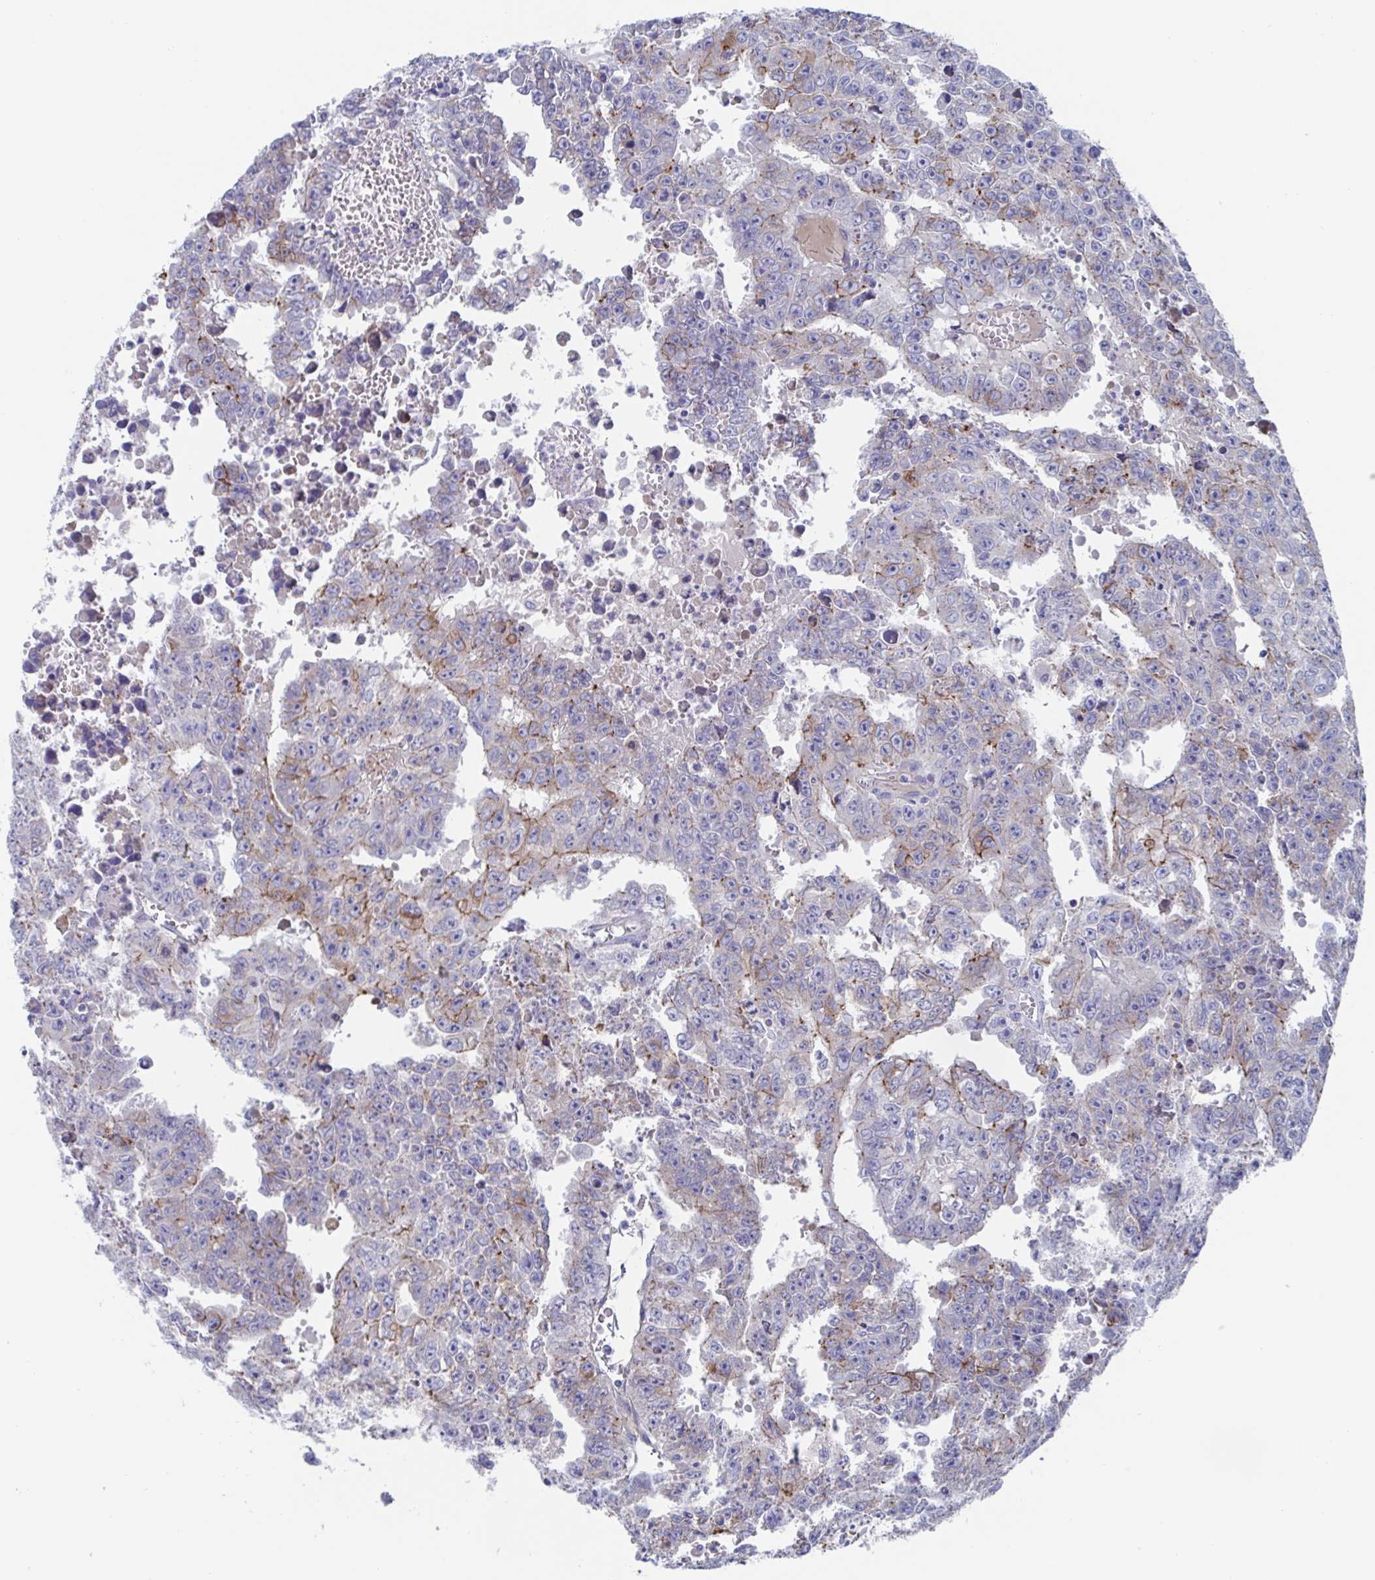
{"staining": {"intensity": "weak", "quantity": "<25%", "location": "cytoplasmic/membranous"}, "tissue": "testis cancer", "cell_type": "Tumor cells", "image_type": "cancer", "snomed": [{"axis": "morphology", "description": "Carcinoma, Embryonal, NOS"}, {"axis": "morphology", "description": "Teratoma, malignant, NOS"}, {"axis": "topography", "description": "Testis"}], "caption": "Testis cancer was stained to show a protein in brown. There is no significant expression in tumor cells.", "gene": "CDH2", "patient": {"sex": "male", "age": 24}}